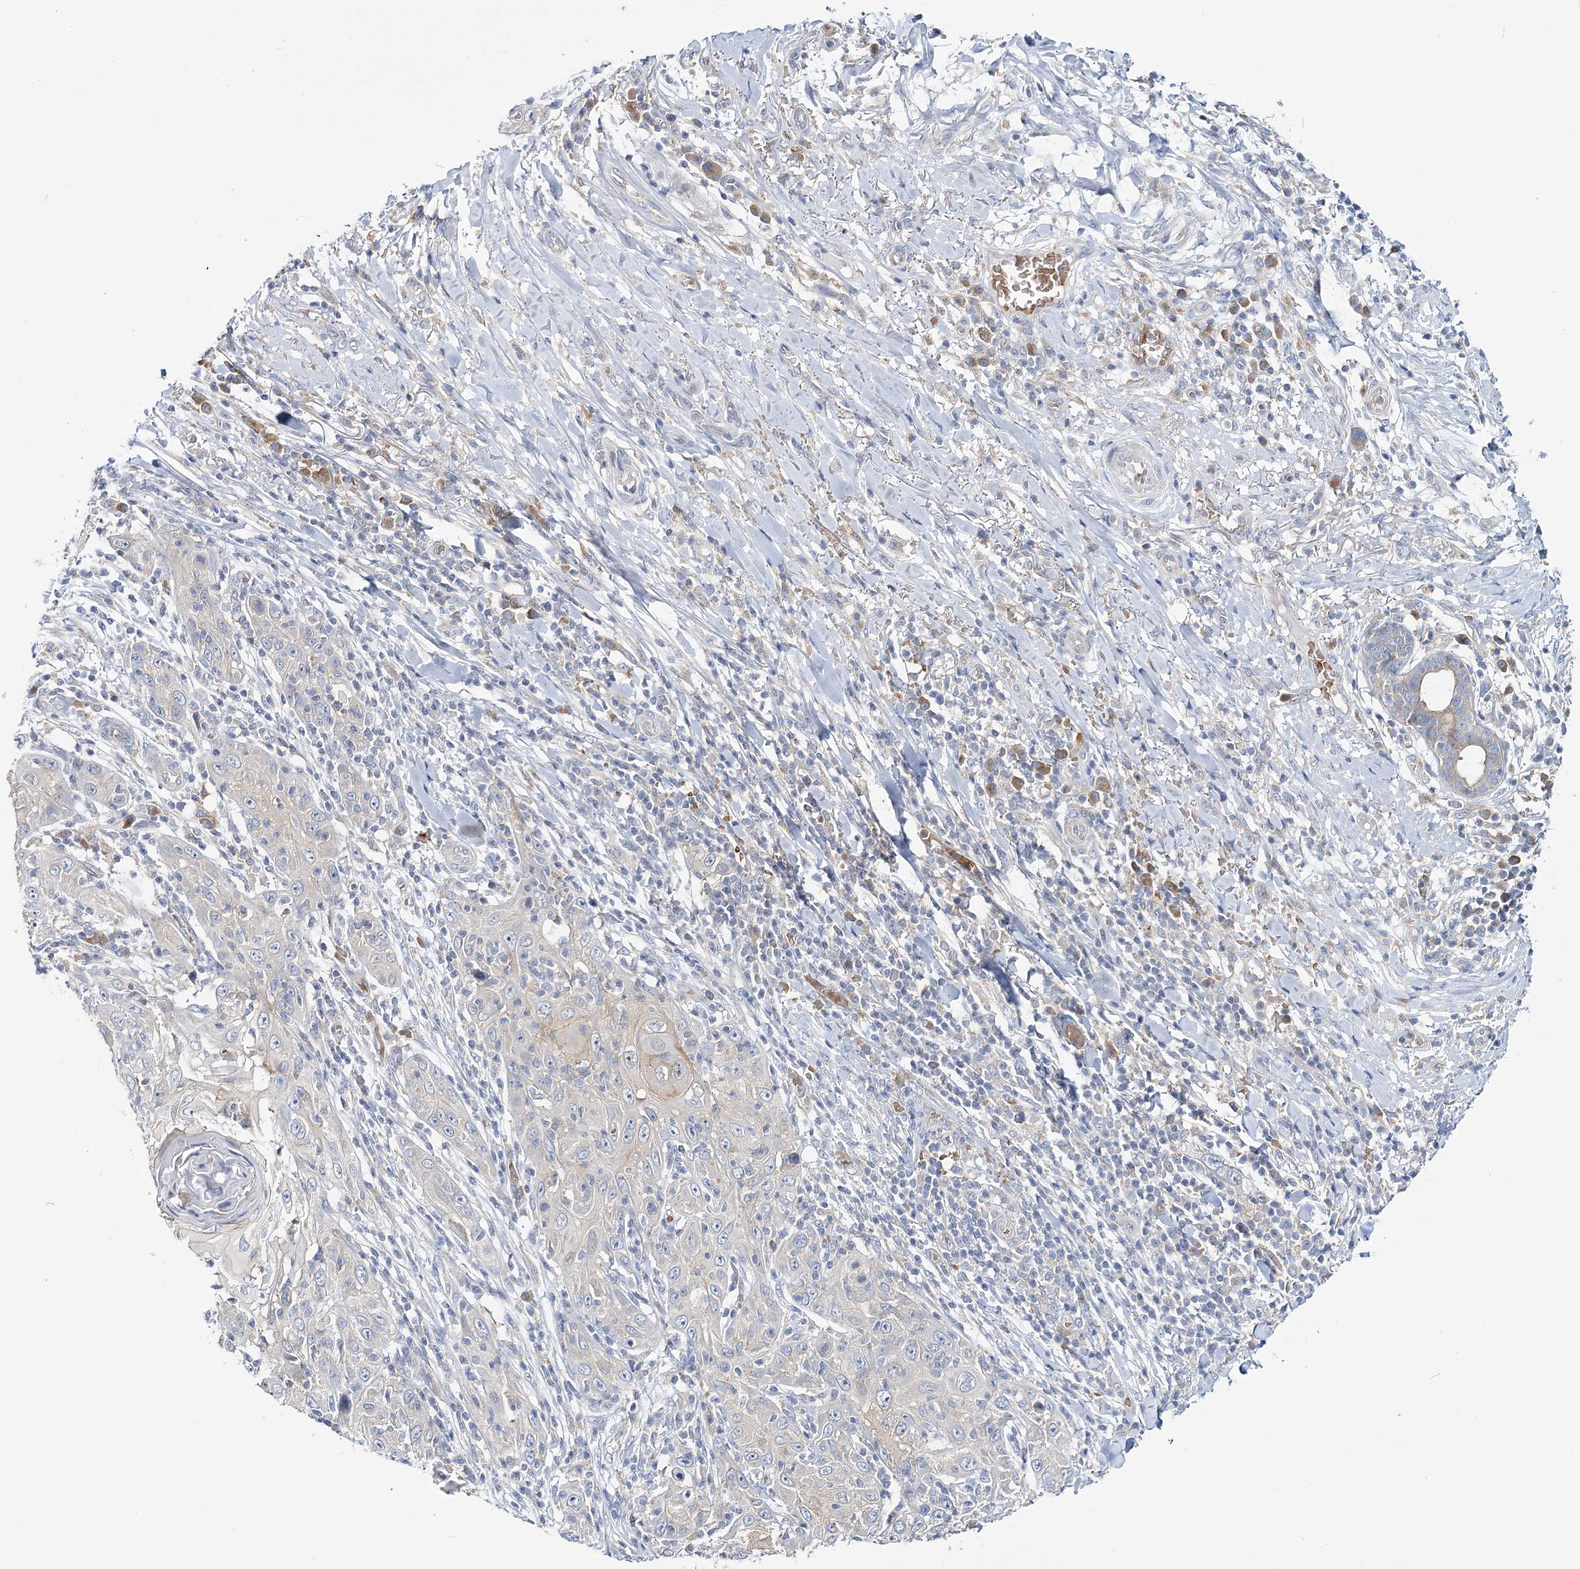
{"staining": {"intensity": "negative", "quantity": "none", "location": "none"}, "tissue": "skin cancer", "cell_type": "Tumor cells", "image_type": "cancer", "snomed": [{"axis": "morphology", "description": "Squamous cell carcinoma, NOS"}, {"axis": "topography", "description": "Skin"}], "caption": "There is no significant positivity in tumor cells of skin cancer. Brightfield microscopy of IHC stained with DAB (3,3'-diaminobenzidine) (brown) and hematoxylin (blue), captured at high magnification.", "gene": "ATP11B", "patient": {"sex": "female", "age": 88}}